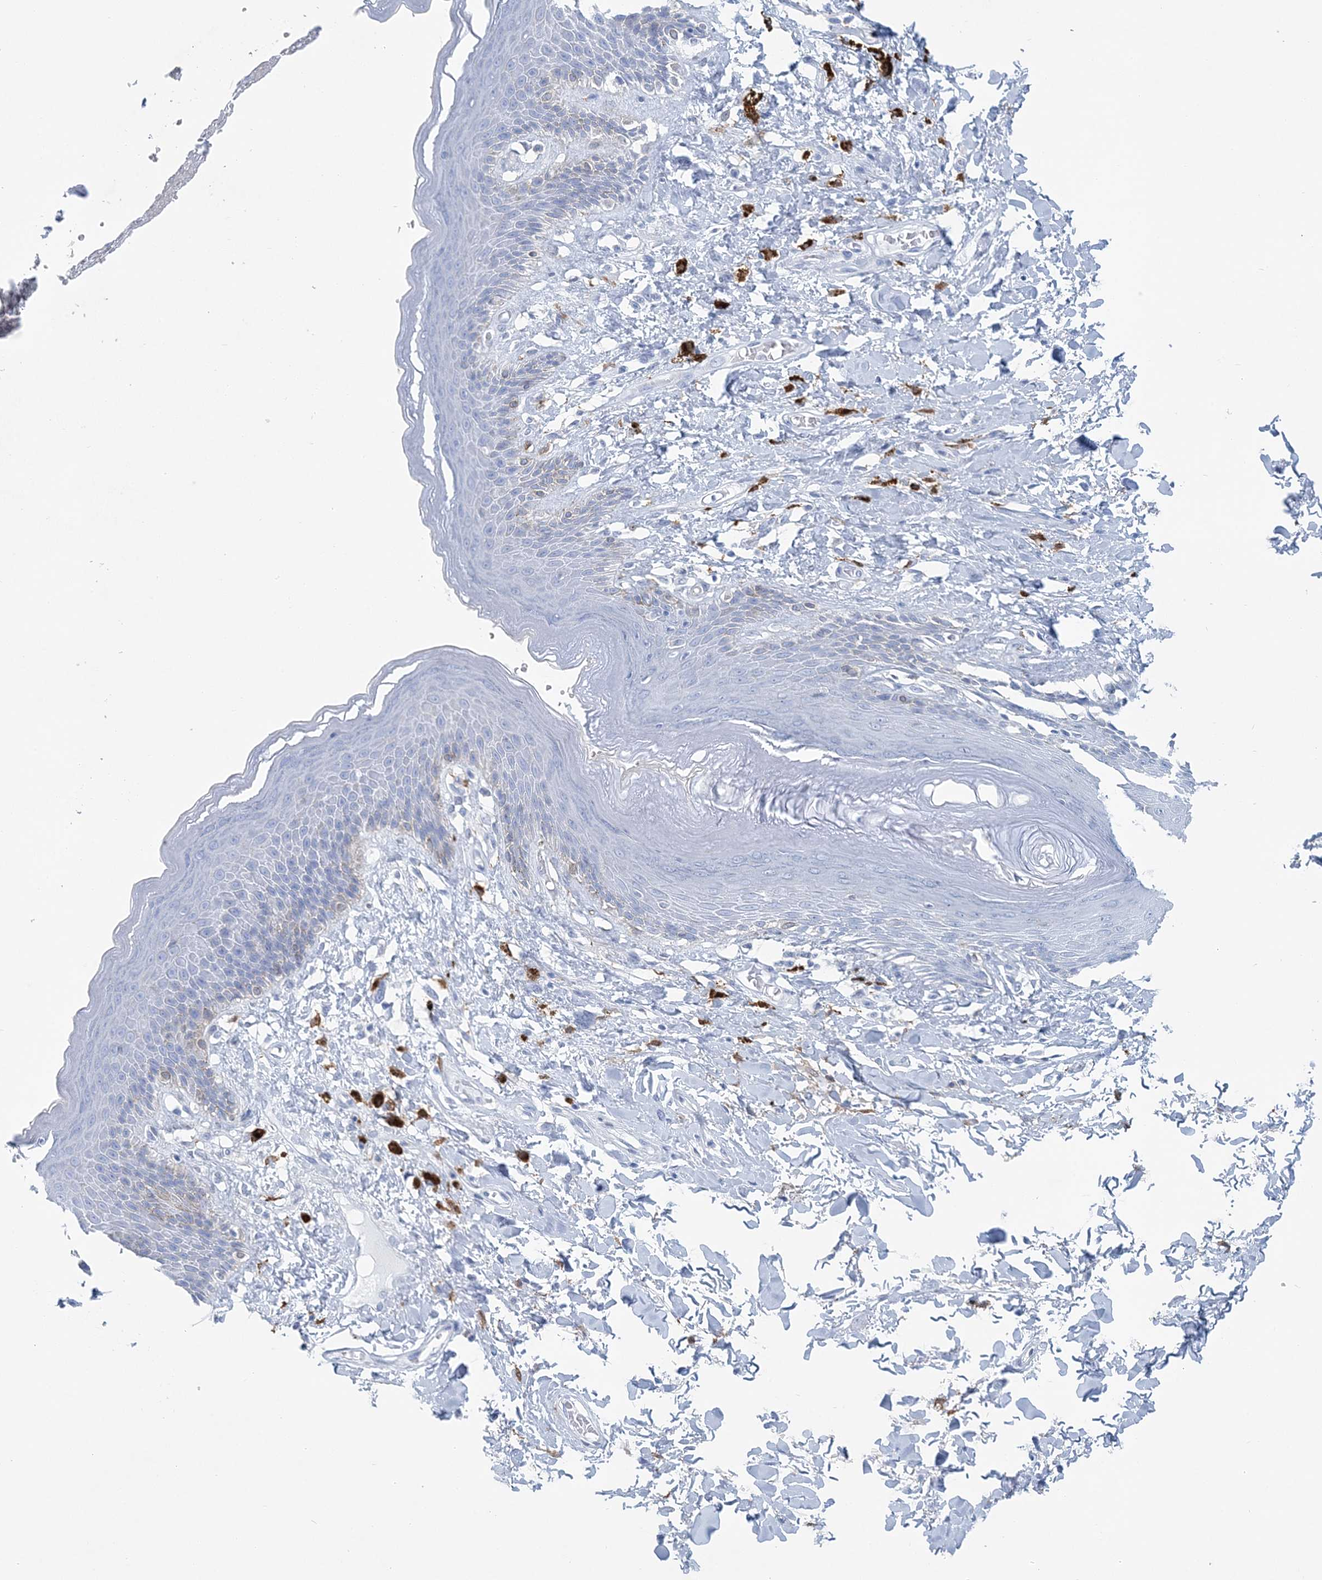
{"staining": {"intensity": "weak", "quantity": "<25%", "location": "cytoplasmic/membranous"}, "tissue": "skin", "cell_type": "Epidermal cells", "image_type": "normal", "snomed": [{"axis": "morphology", "description": "Normal tissue, NOS"}, {"axis": "topography", "description": "Anal"}], "caption": "Histopathology image shows no protein positivity in epidermal cells of unremarkable skin.", "gene": "NKX6", "patient": {"sex": "female", "age": 78}}